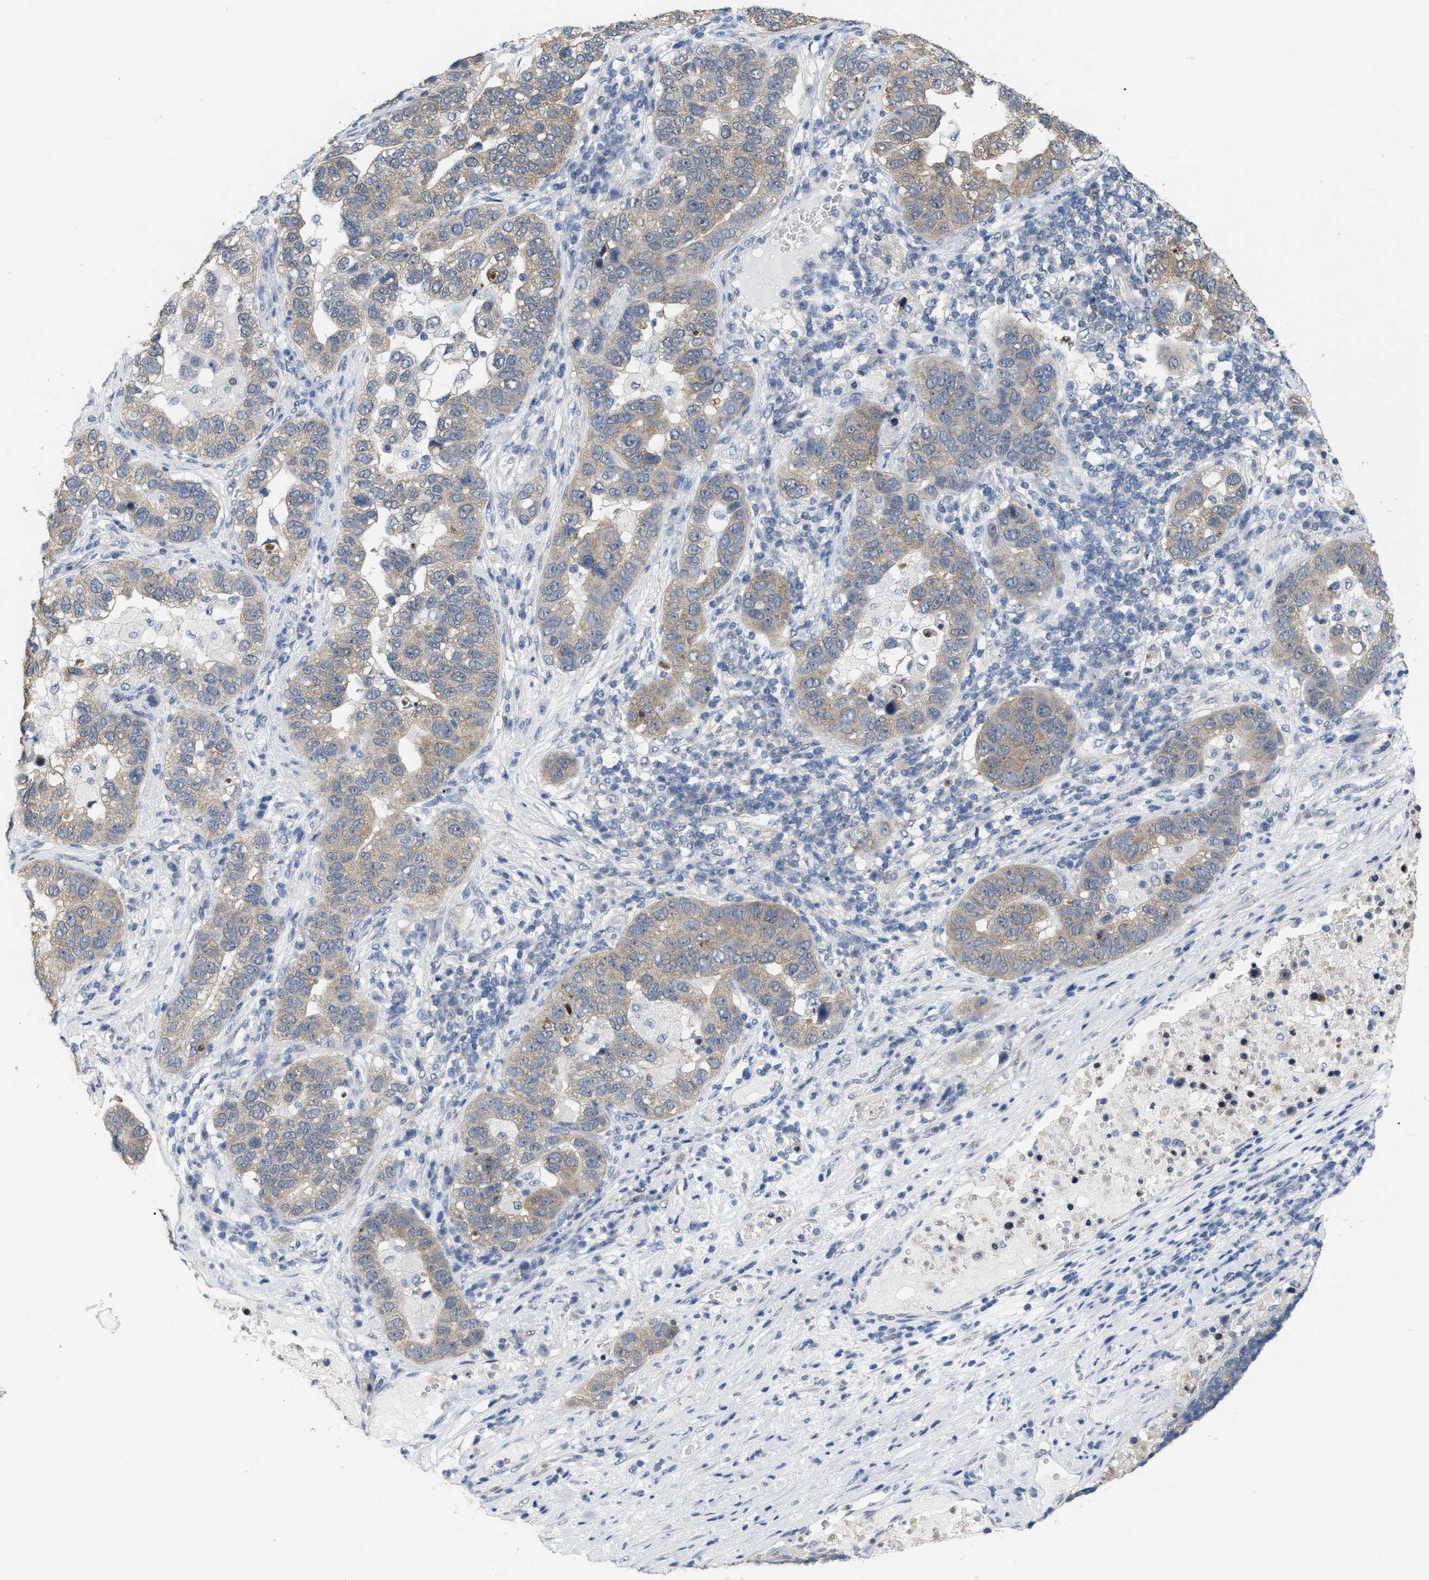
{"staining": {"intensity": "weak", "quantity": ">75%", "location": "cytoplasmic/membranous"}, "tissue": "pancreatic cancer", "cell_type": "Tumor cells", "image_type": "cancer", "snomed": [{"axis": "morphology", "description": "Adenocarcinoma, NOS"}, {"axis": "topography", "description": "Pancreas"}], "caption": "DAB (3,3'-diaminobenzidine) immunohistochemical staining of adenocarcinoma (pancreatic) exhibits weak cytoplasmic/membranous protein positivity in about >75% of tumor cells.", "gene": "RUVBL1", "patient": {"sex": "female", "age": 61}}